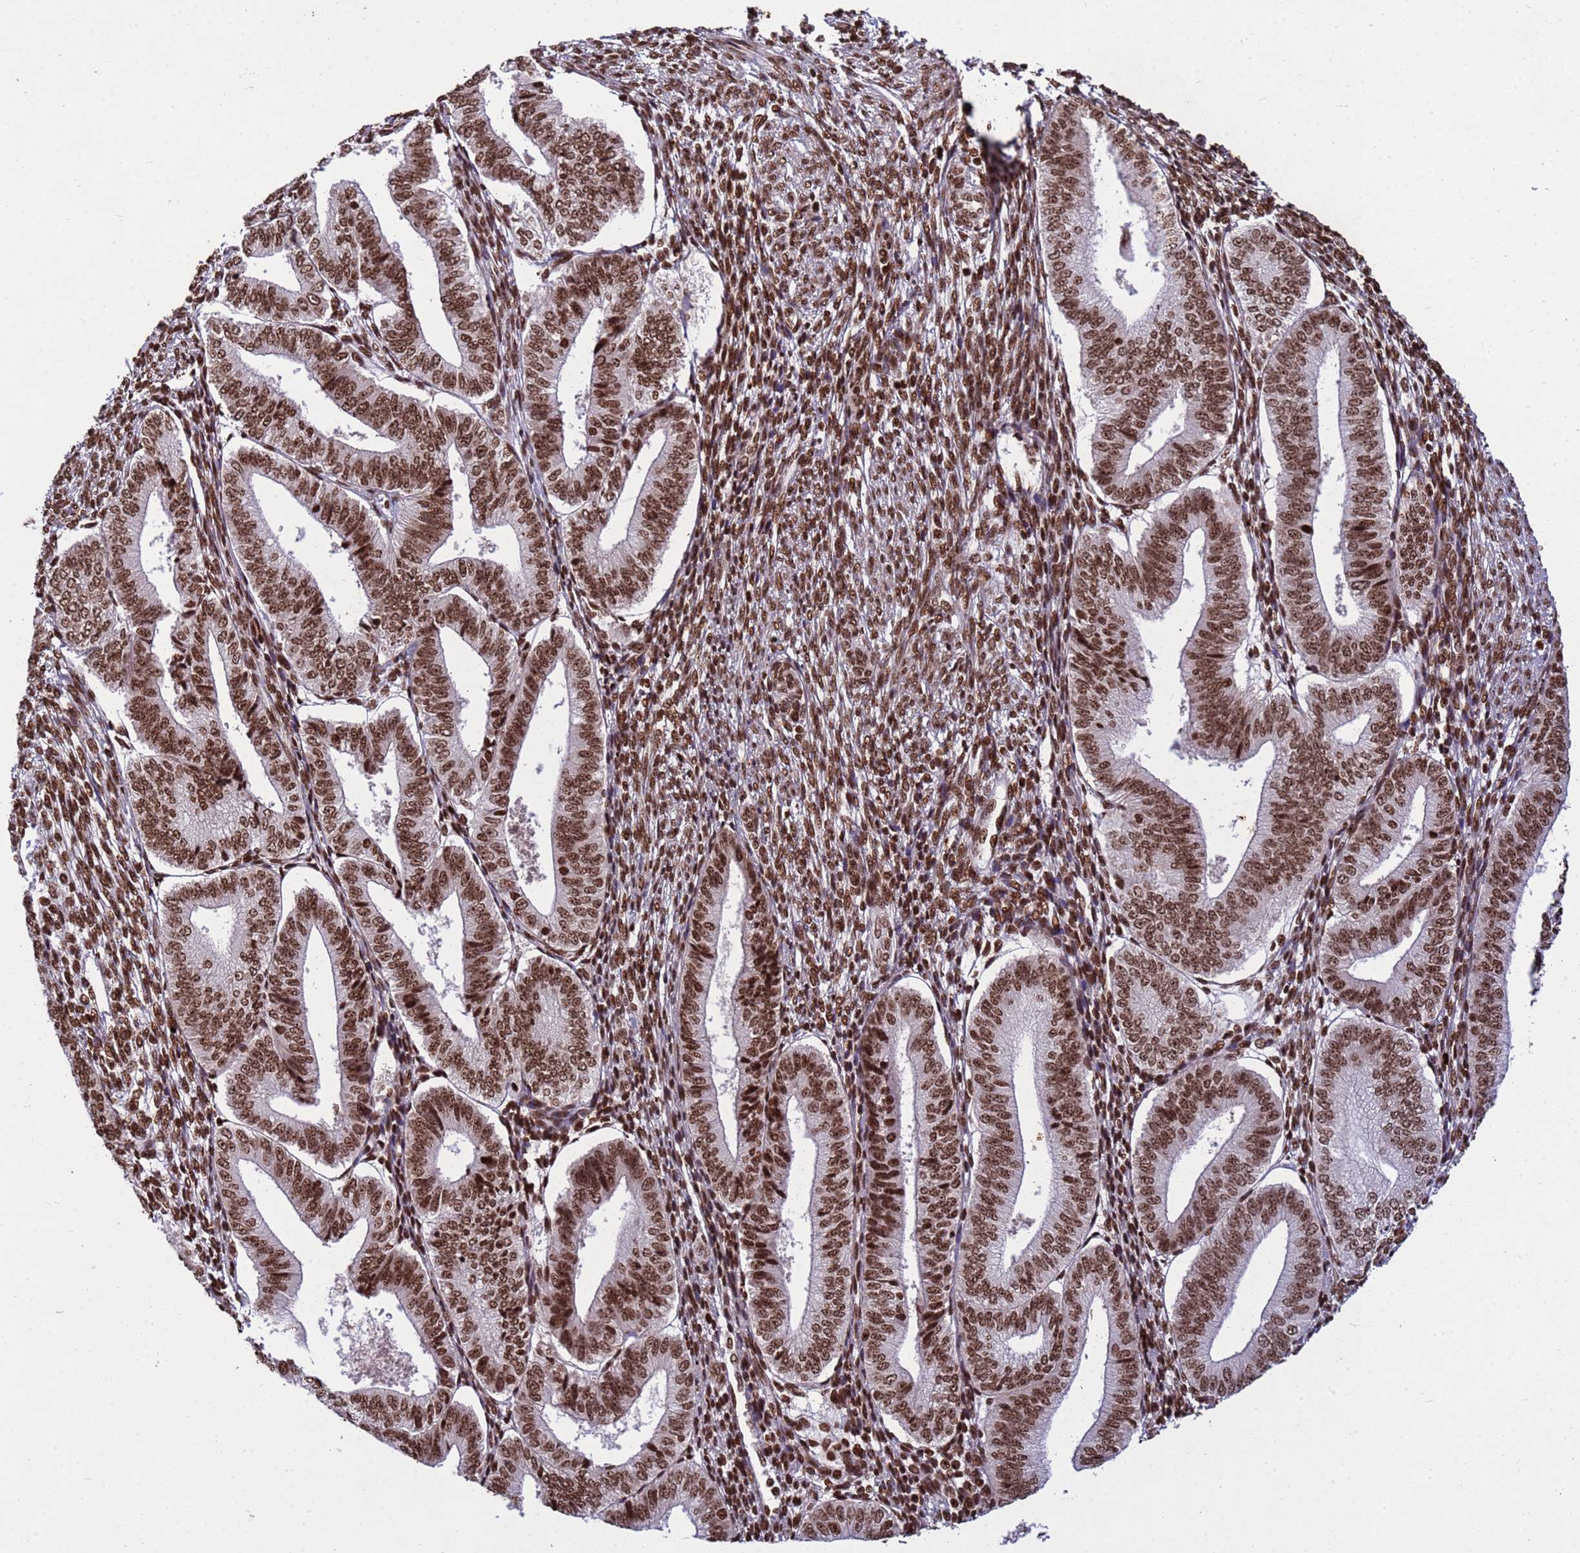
{"staining": {"intensity": "strong", "quantity": ">75%", "location": "nuclear"}, "tissue": "endometrium", "cell_type": "Cells in endometrial stroma", "image_type": "normal", "snomed": [{"axis": "morphology", "description": "Normal tissue, NOS"}, {"axis": "topography", "description": "Endometrium"}], "caption": "Immunohistochemical staining of normal endometrium exhibits >75% levels of strong nuclear protein positivity in approximately >75% of cells in endometrial stroma.", "gene": "H3", "patient": {"sex": "female", "age": 34}}